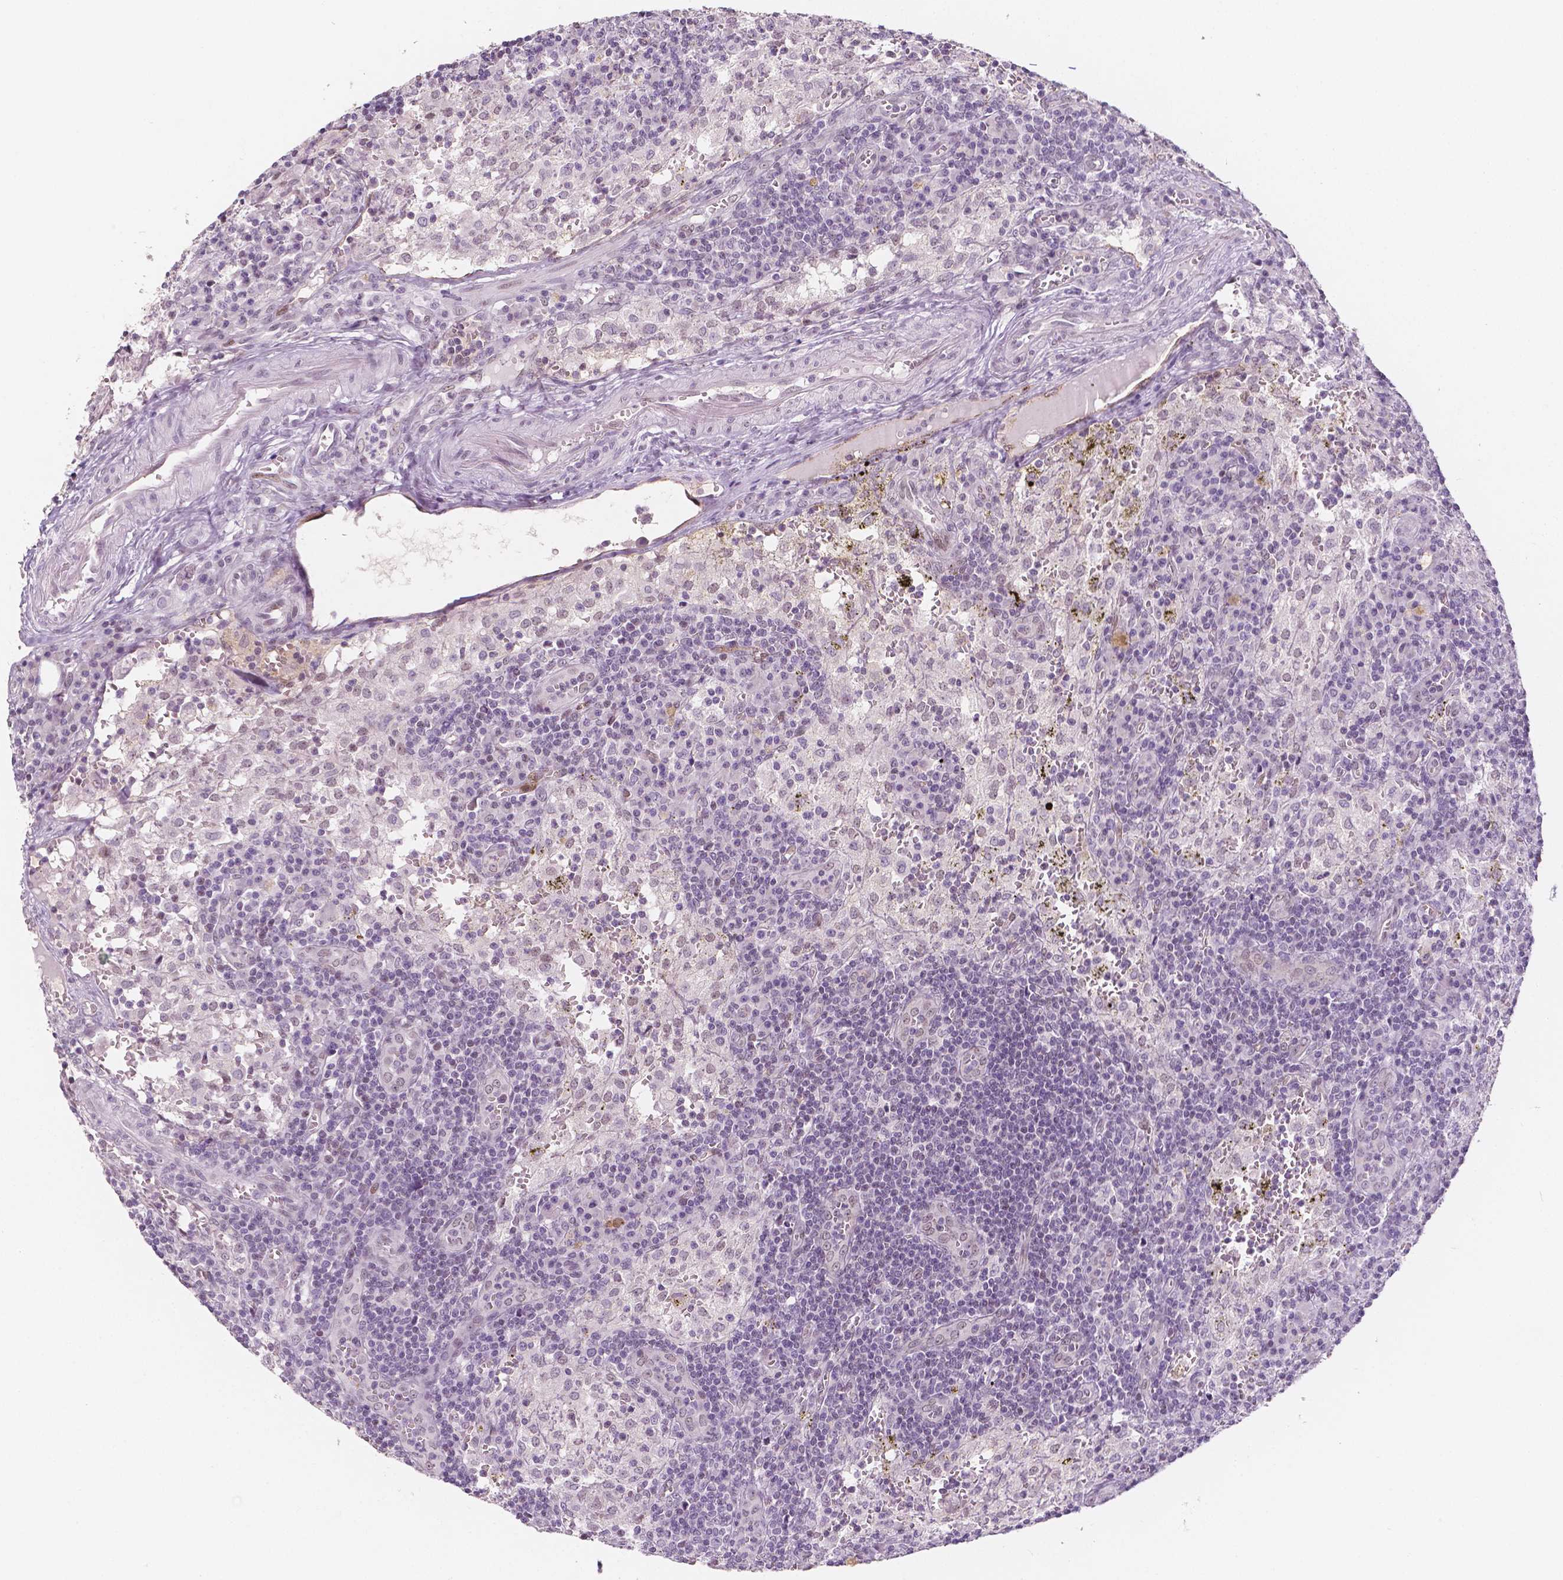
{"staining": {"intensity": "negative", "quantity": "none", "location": "none"}, "tissue": "lymph node", "cell_type": "Germinal center cells", "image_type": "normal", "snomed": [{"axis": "morphology", "description": "Normal tissue, NOS"}, {"axis": "topography", "description": "Lymph node"}], "caption": "An image of lymph node stained for a protein shows no brown staining in germinal center cells.", "gene": "KDM5B", "patient": {"sex": "male", "age": 62}}